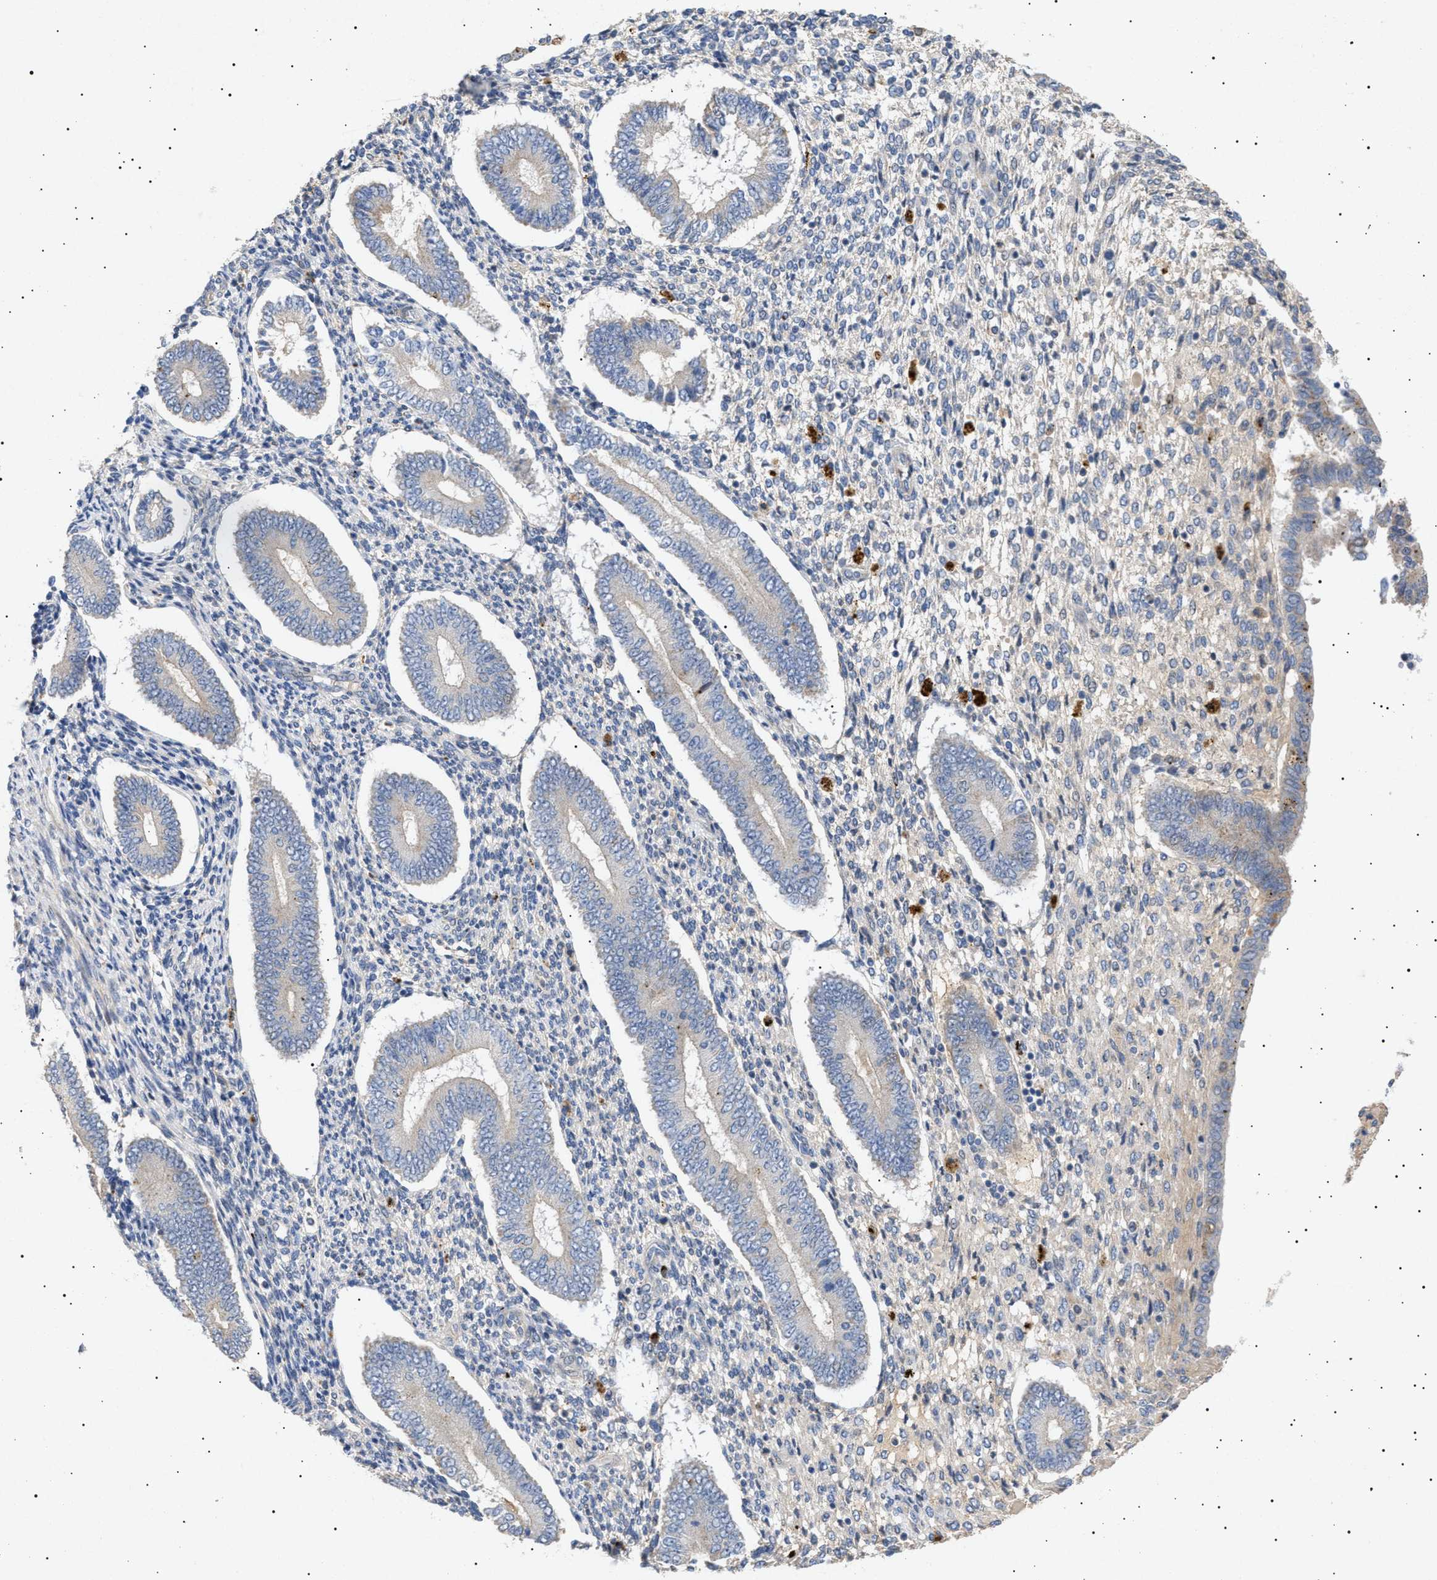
{"staining": {"intensity": "negative", "quantity": "none", "location": "none"}, "tissue": "endometrium", "cell_type": "Cells in endometrial stroma", "image_type": "normal", "snomed": [{"axis": "morphology", "description": "Normal tissue, NOS"}, {"axis": "topography", "description": "Endometrium"}], "caption": "Immunohistochemistry (IHC) of benign endometrium reveals no positivity in cells in endometrial stroma. The staining is performed using DAB brown chromogen with nuclei counter-stained in using hematoxylin.", "gene": "SIRT5", "patient": {"sex": "female", "age": 42}}